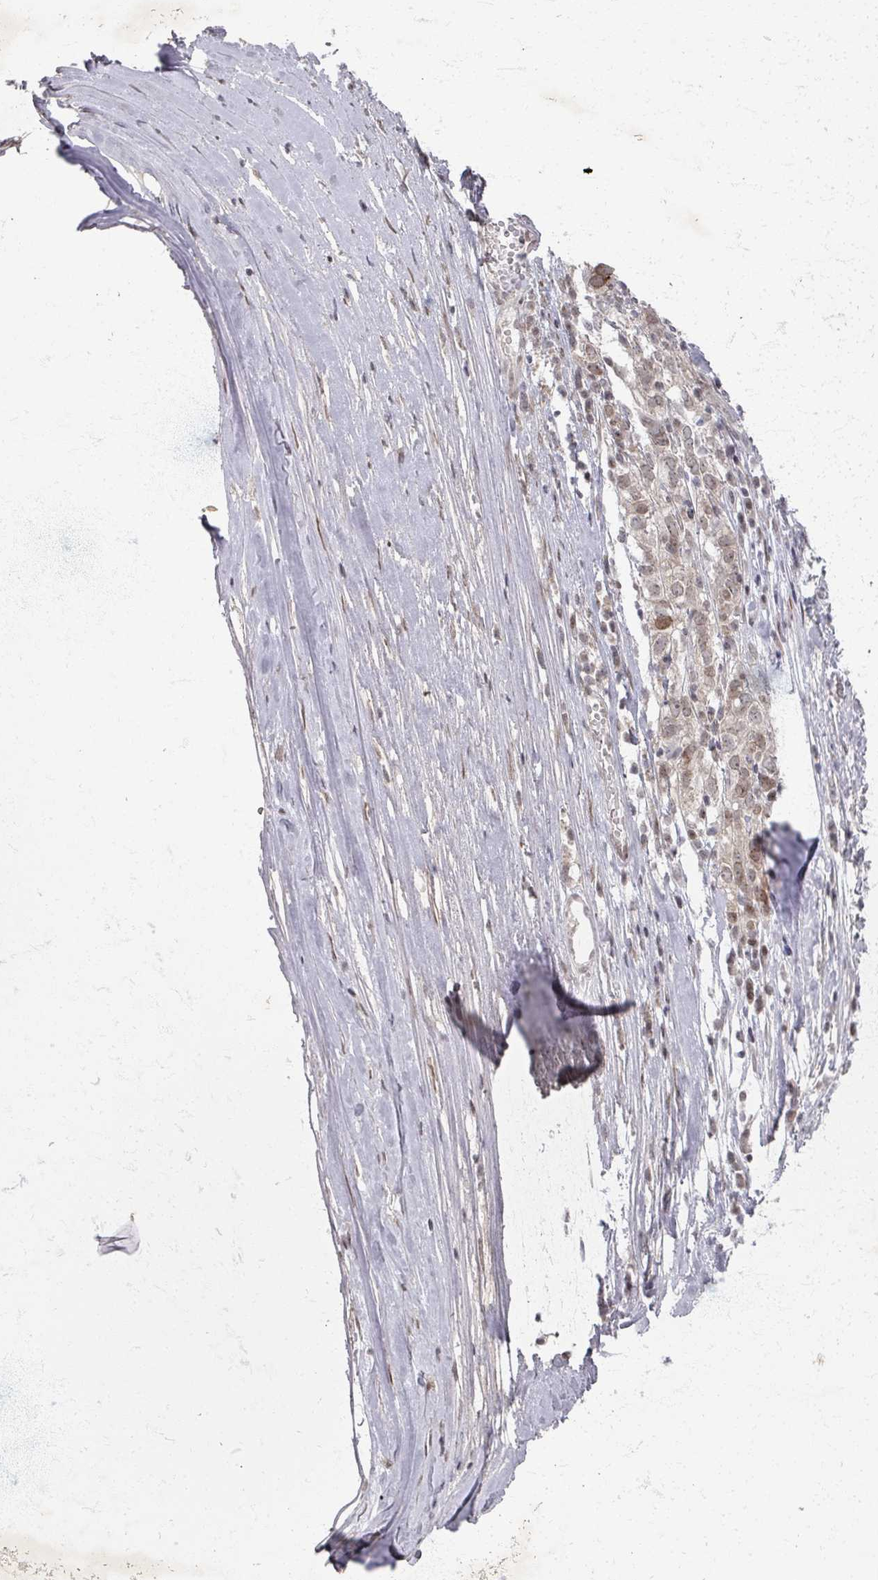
{"staining": {"intensity": "weak", "quantity": ">75%", "location": "nuclear"}, "tissue": "ovarian cancer", "cell_type": "Tumor cells", "image_type": "cancer", "snomed": [{"axis": "morphology", "description": "Carcinoma, endometroid"}, {"axis": "topography", "description": "Ovary"}], "caption": "Ovarian cancer (endometroid carcinoma) stained with a protein marker reveals weak staining in tumor cells.", "gene": "PSKH1", "patient": {"sex": "female", "age": 62}}